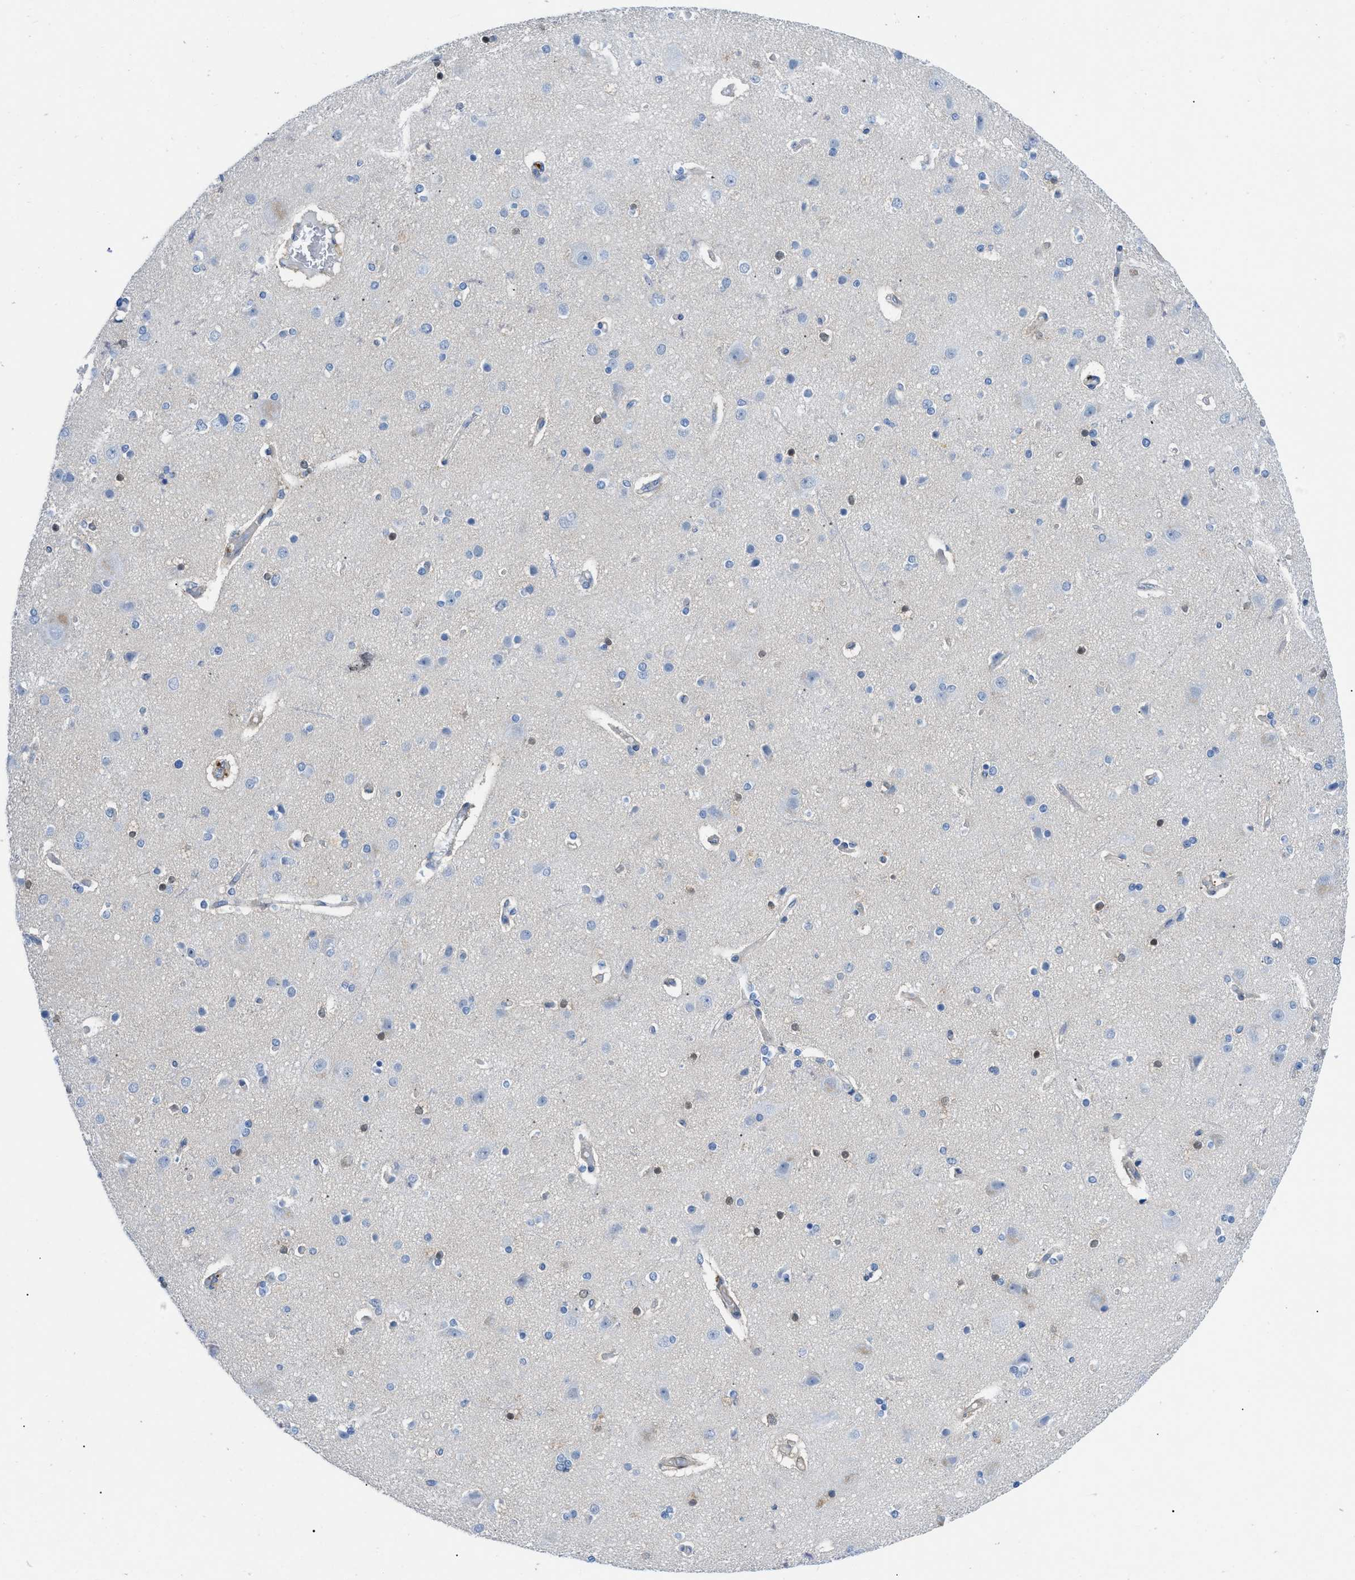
{"staining": {"intensity": "negative", "quantity": "none", "location": "none"}, "tissue": "cerebral cortex", "cell_type": "Endothelial cells", "image_type": "normal", "snomed": [{"axis": "morphology", "description": "Normal tissue, NOS"}, {"axis": "topography", "description": "Cerebral cortex"}], "caption": "This image is of unremarkable cerebral cortex stained with immunohistochemistry (IHC) to label a protein in brown with the nuclei are counter-stained blue. There is no staining in endothelial cells.", "gene": "PDLIM5", "patient": {"sex": "female", "age": 54}}